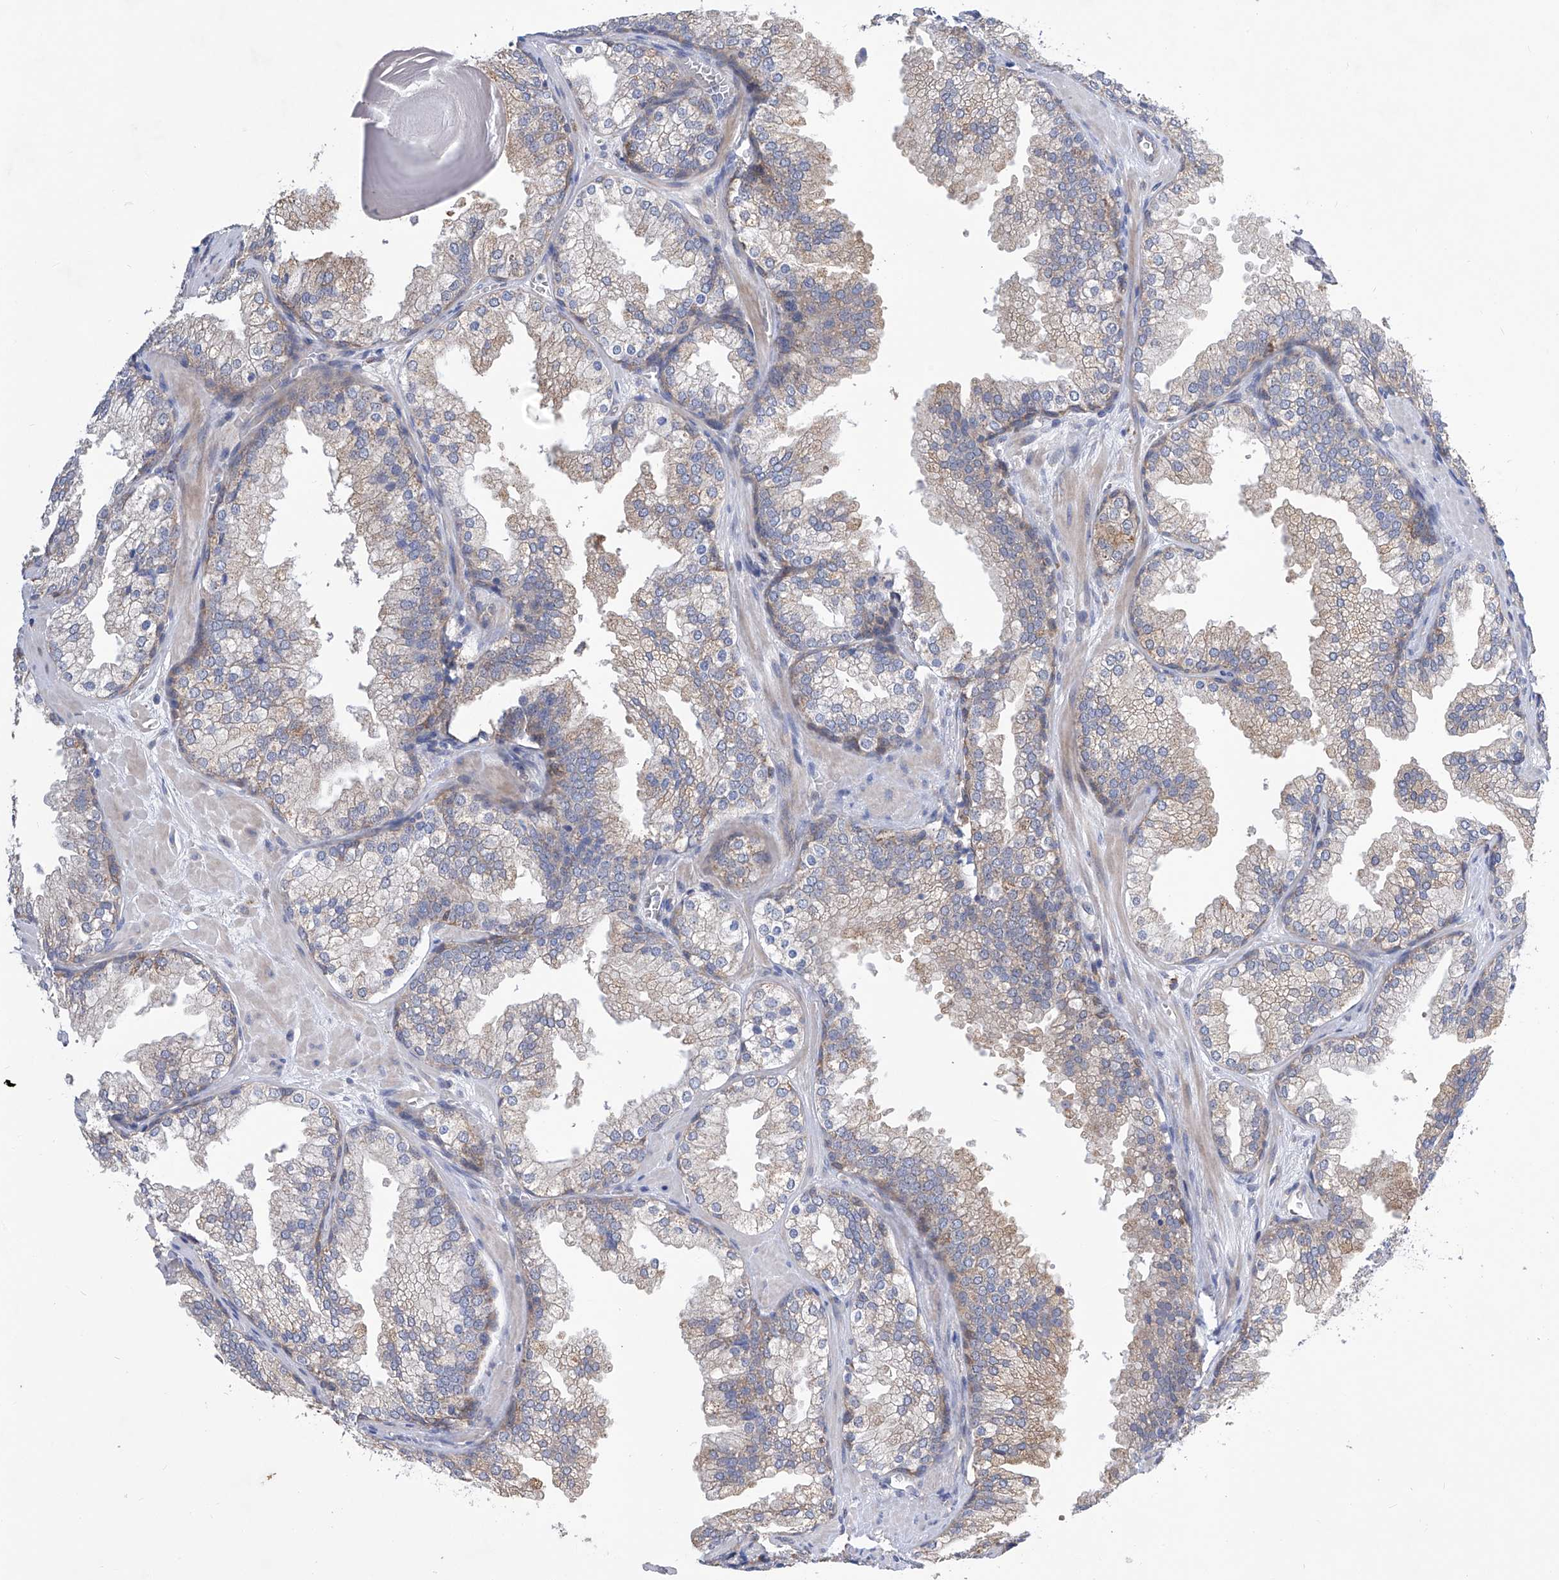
{"staining": {"intensity": "weak", "quantity": "25%-75%", "location": "cytoplasmic/membranous"}, "tissue": "prostate cancer", "cell_type": "Tumor cells", "image_type": "cancer", "snomed": [{"axis": "morphology", "description": "Adenocarcinoma, High grade"}, {"axis": "topography", "description": "Prostate"}], "caption": "Prostate cancer was stained to show a protein in brown. There is low levels of weak cytoplasmic/membranous expression in approximately 25%-75% of tumor cells.", "gene": "SPATA20", "patient": {"sex": "male", "age": 62}}